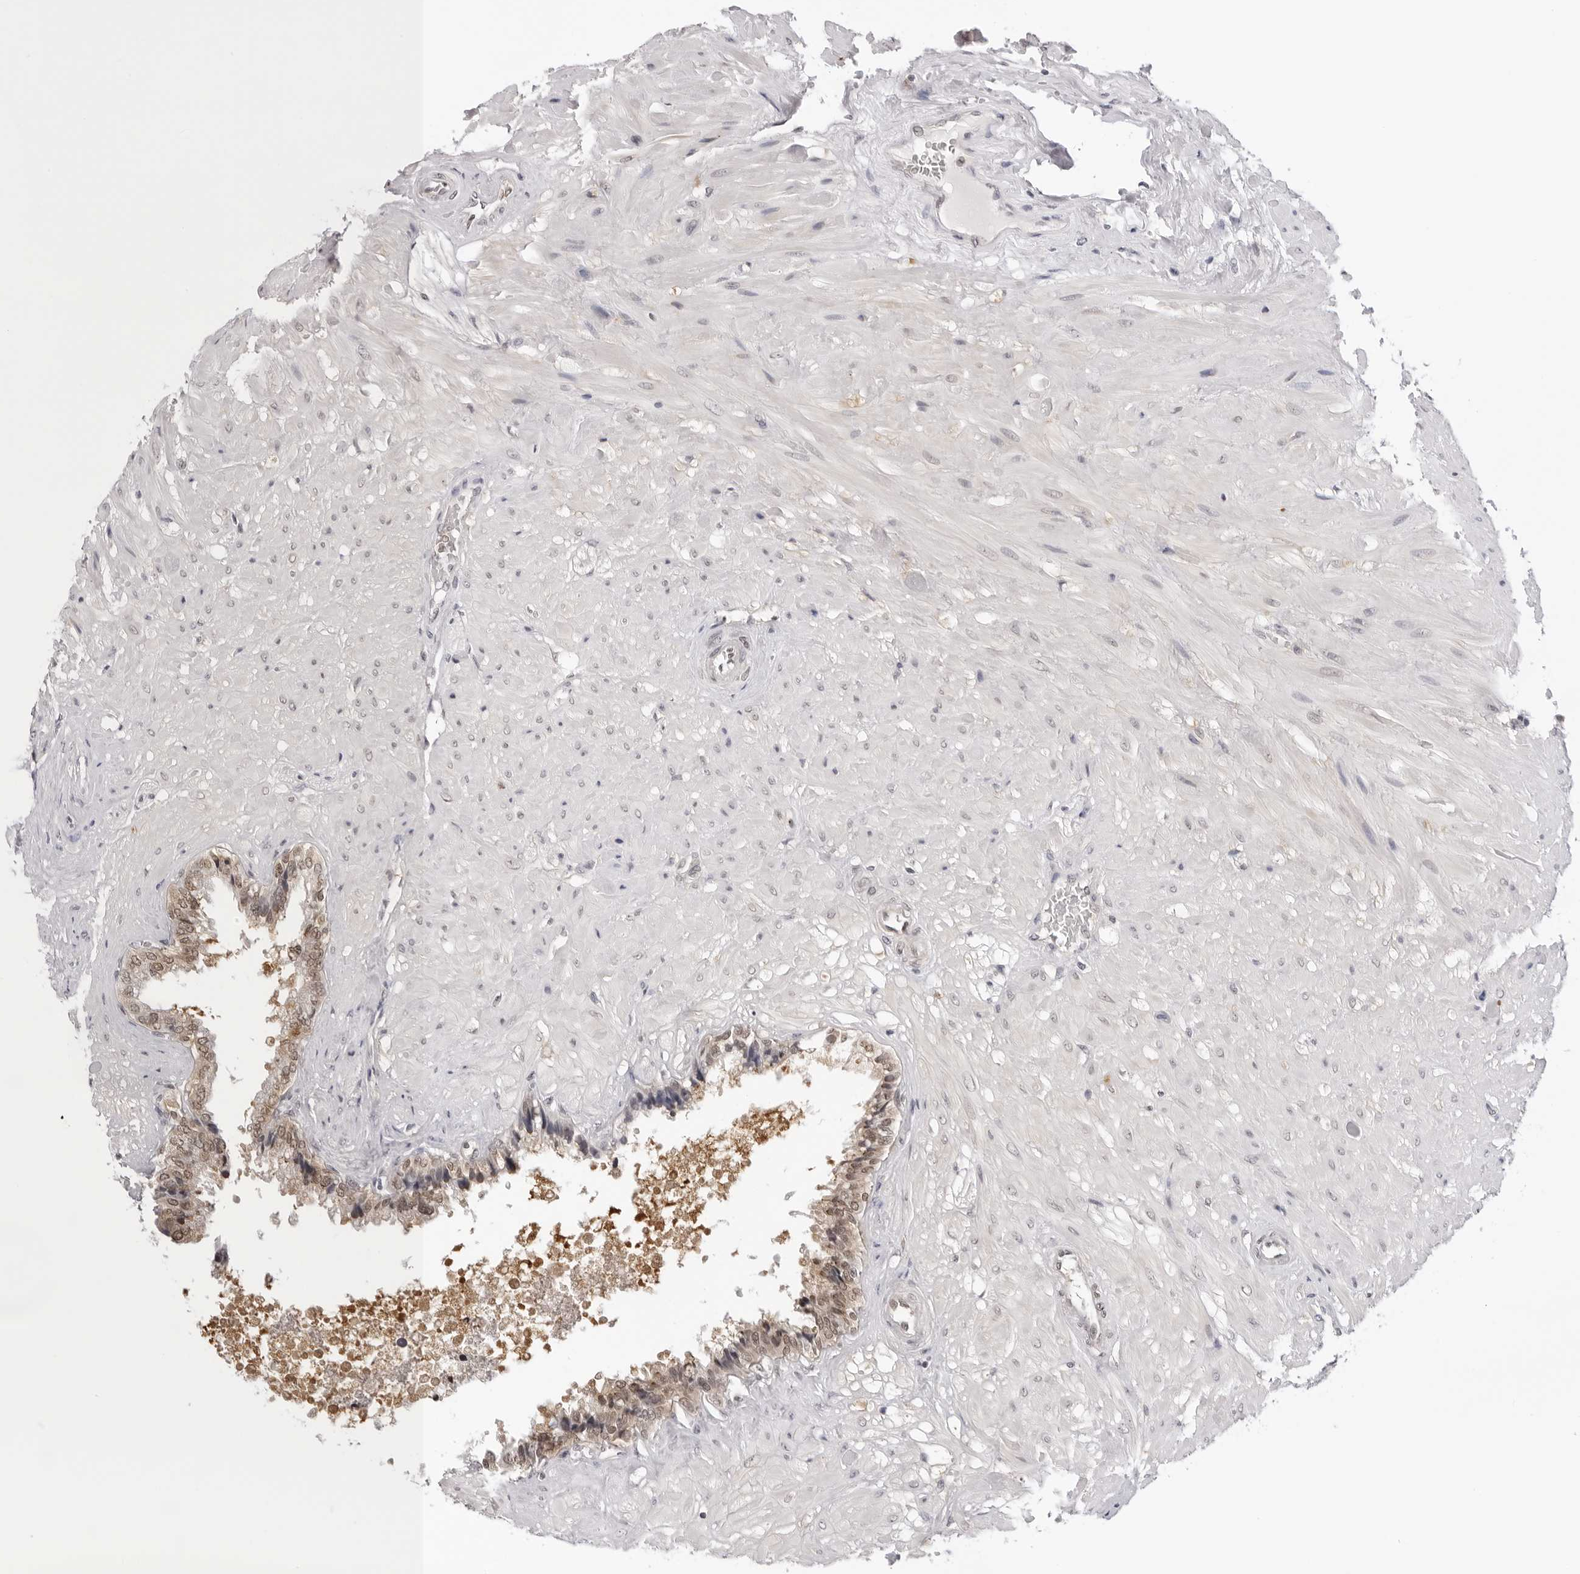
{"staining": {"intensity": "moderate", "quantity": "25%-75%", "location": "nuclear"}, "tissue": "seminal vesicle", "cell_type": "Glandular cells", "image_type": "normal", "snomed": [{"axis": "morphology", "description": "Normal tissue, NOS"}, {"axis": "topography", "description": "Seminal veicle"}], "caption": "The image displays a brown stain indicating the presence of a protein in the nuclear of glandular cells in seminal vesicle.", "gene": "WDR77", "patient": {"sex": "male", "age": 46}}